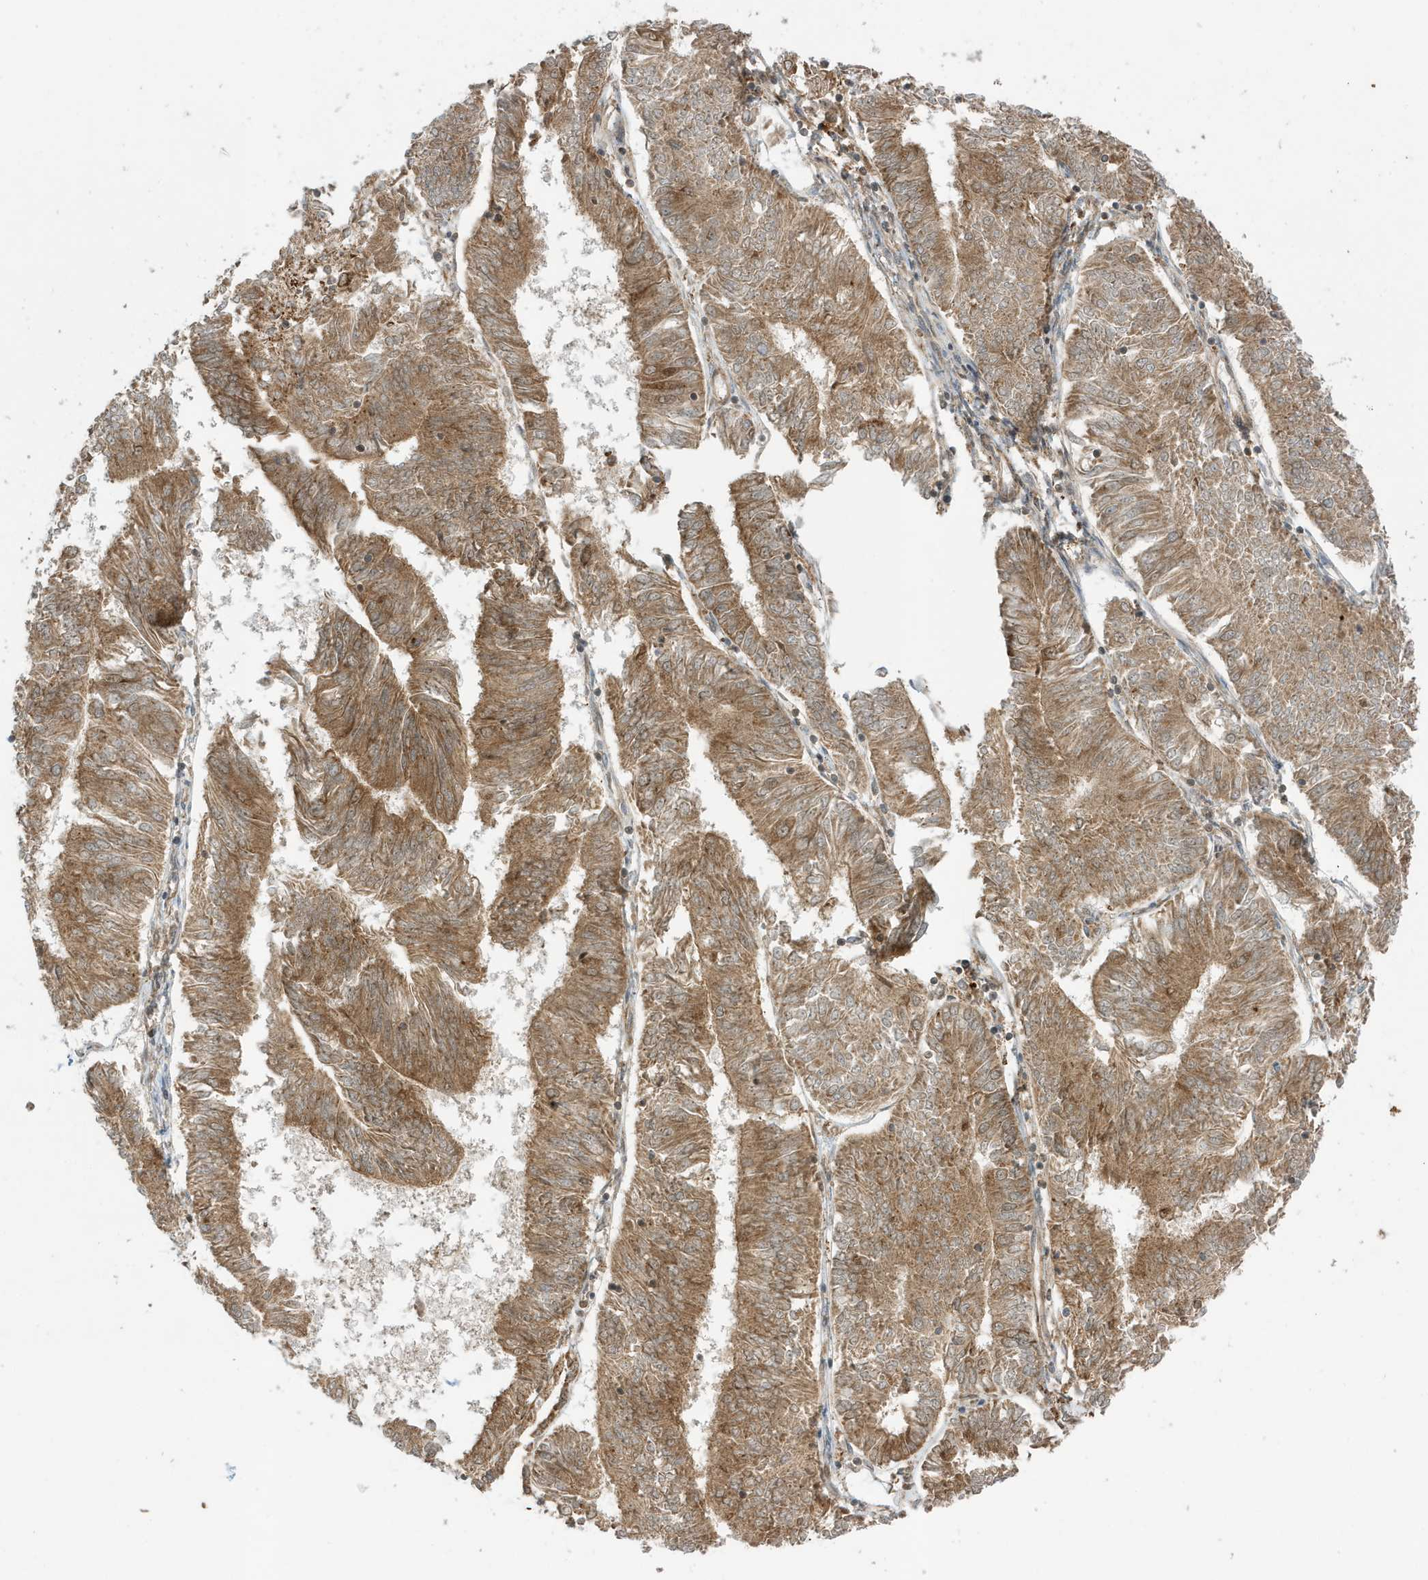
{"staining": {"intensity": "moderate", "quantity": ">75%", "location": "cytoplasmic/membranous"}, "tissue": "endometrial cancer", "cell_type": "Tumor cells", "image_type": "cancer", "snomed": [{"axis": "morphology", "description": "Adenocarcinoma, NOS"}, {"axis": "topography", "description": "Endometrium"}], "caption": "Human adenocarcinoma (endometrial) stained with a brown dye displays moderate cytoplasmic/membranous positive staining in about >75% of tumor cells.", "gene": "DHX36", "patient": {"sex": "female", "age": 58}}